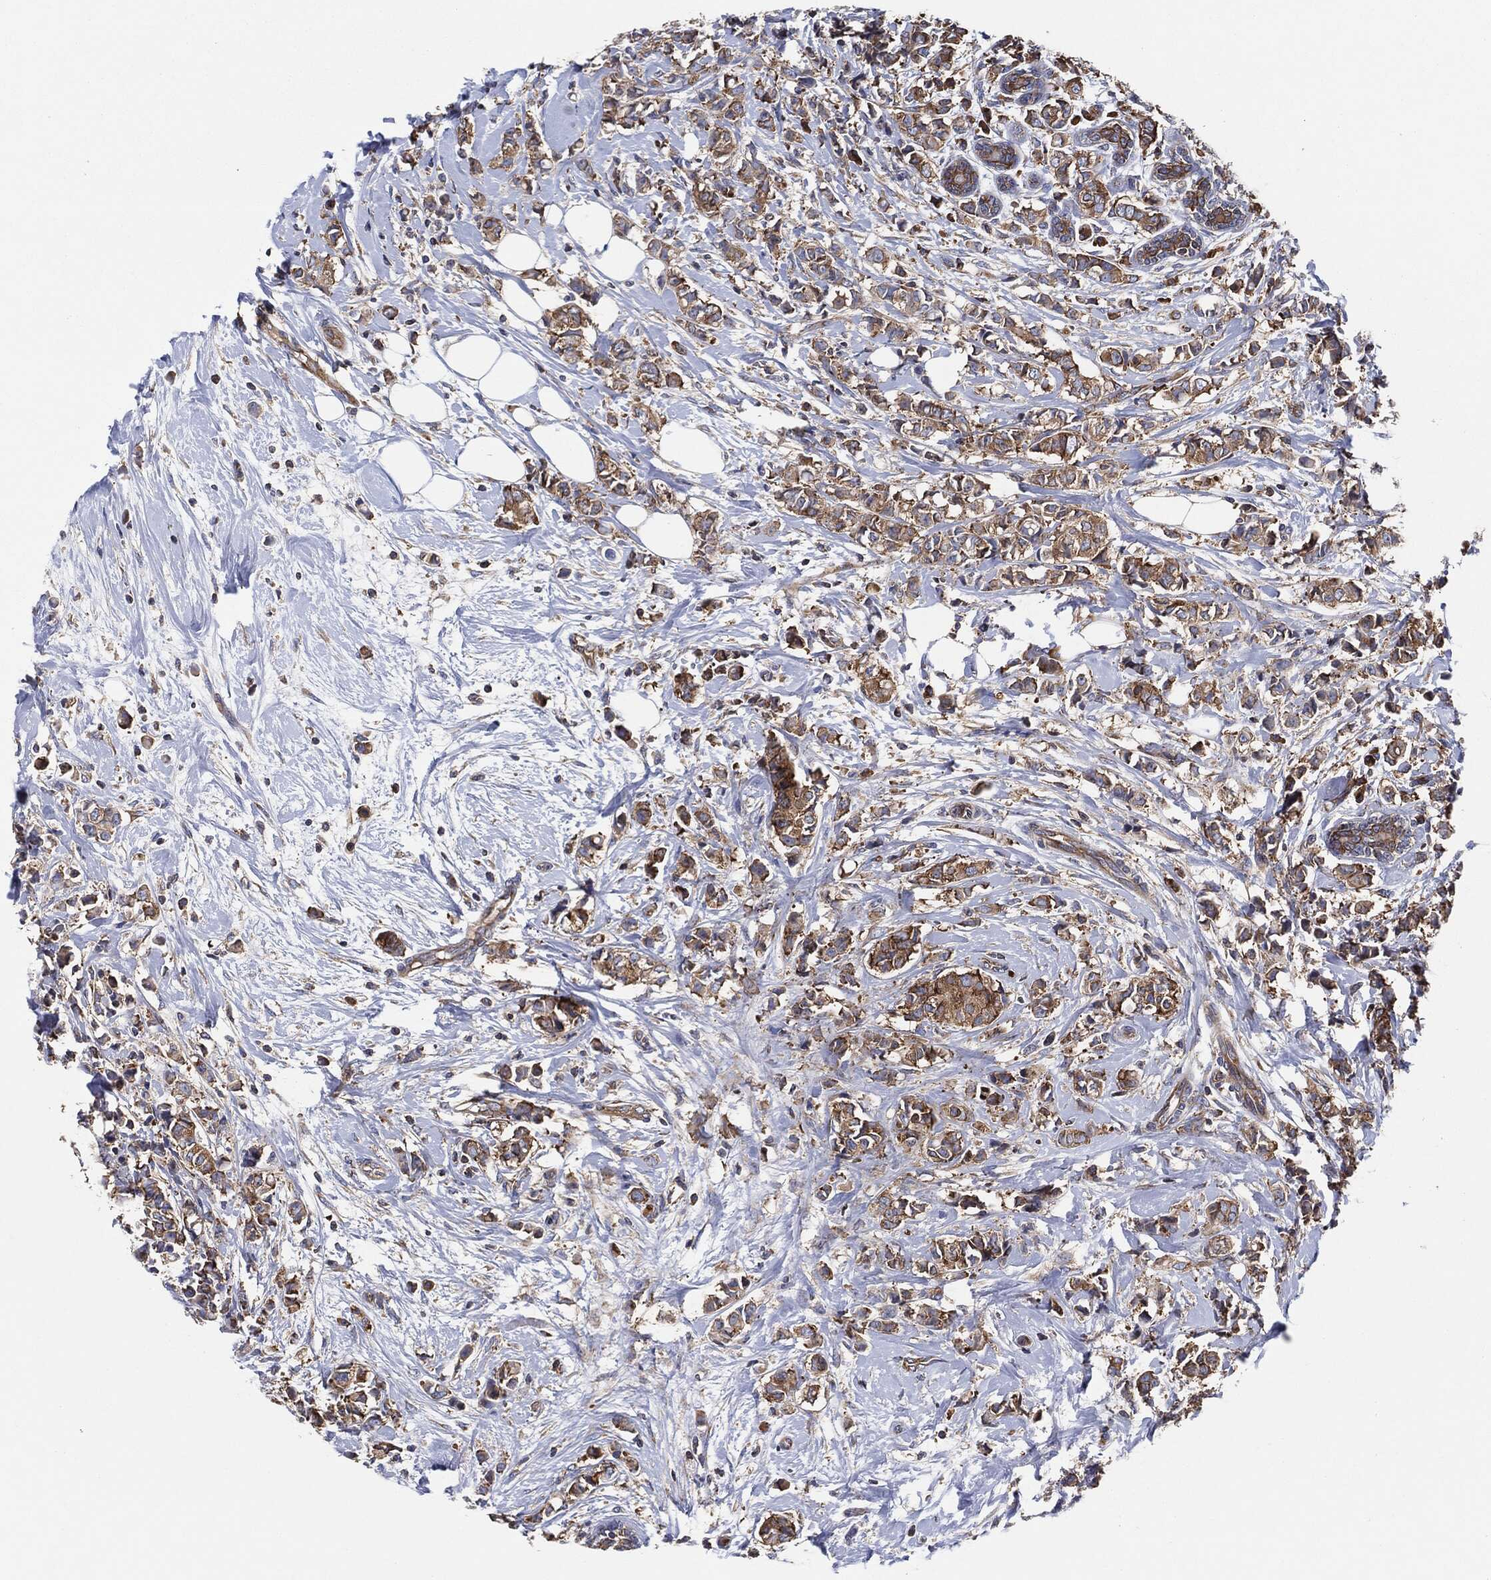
{"staining": {"intensity": "weak", "quantity": ">75%", "location": "cytoplasmic/membranous"}, "tissue": "breast cancer", "cell_type": "Tumor cells", "image_type": "cancer", "snomed": [{"axis": "morphology", "description": "Normal tissue, NOS"}, {"axis": "morphology", "description": "Duct carcinoma"}, {"axis": "topography", "description": "Breast"}], "caption": "About >75% of tumor cells in human breast intraductal carcinoma demonstrate weak cytoplasmic/membranous protein staining as visualized by brown immunohistochemical staining.", "gene": "EIF2S2", "patient": {"sex": "female", "age": 44}}